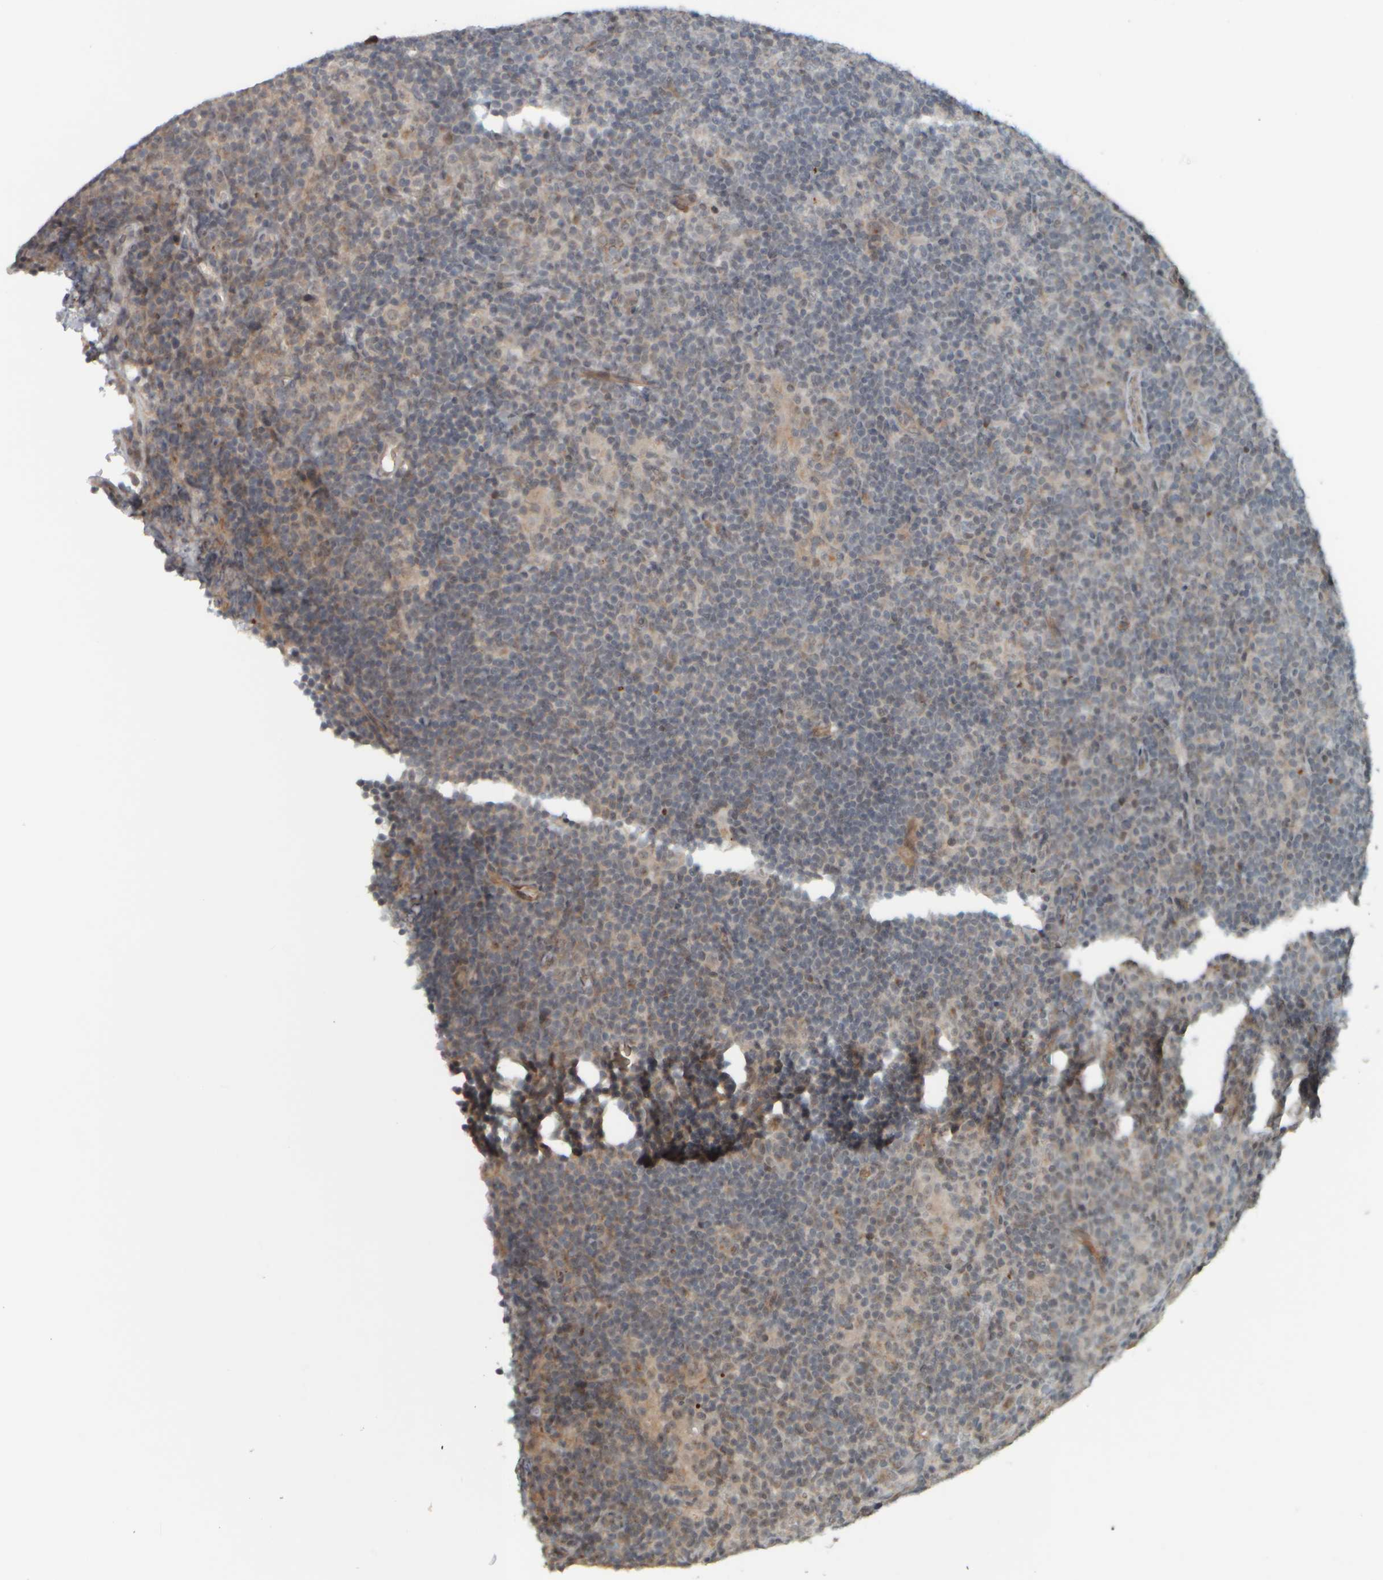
{"staining": {"intensity": "negative", "quantity": "none", "location": "none"}, "tissue": "lymphoma", "cell_type": "Tumor cells", "image_type": "cancer", "snomed": [{"axis": "morphology", "description": "Hodgkin's disease, NOS"}, {"axis": "topography", "description": "Lymph node"}], "caption": "High power microscopy photomicrograph of an immunohistochemistry (IHC) photomicrograph of Hodgkin's disease, revealing no significant staining in tumor cells.", "gene": "NAPG", "patient": {"sex": "female", "age": 57}}